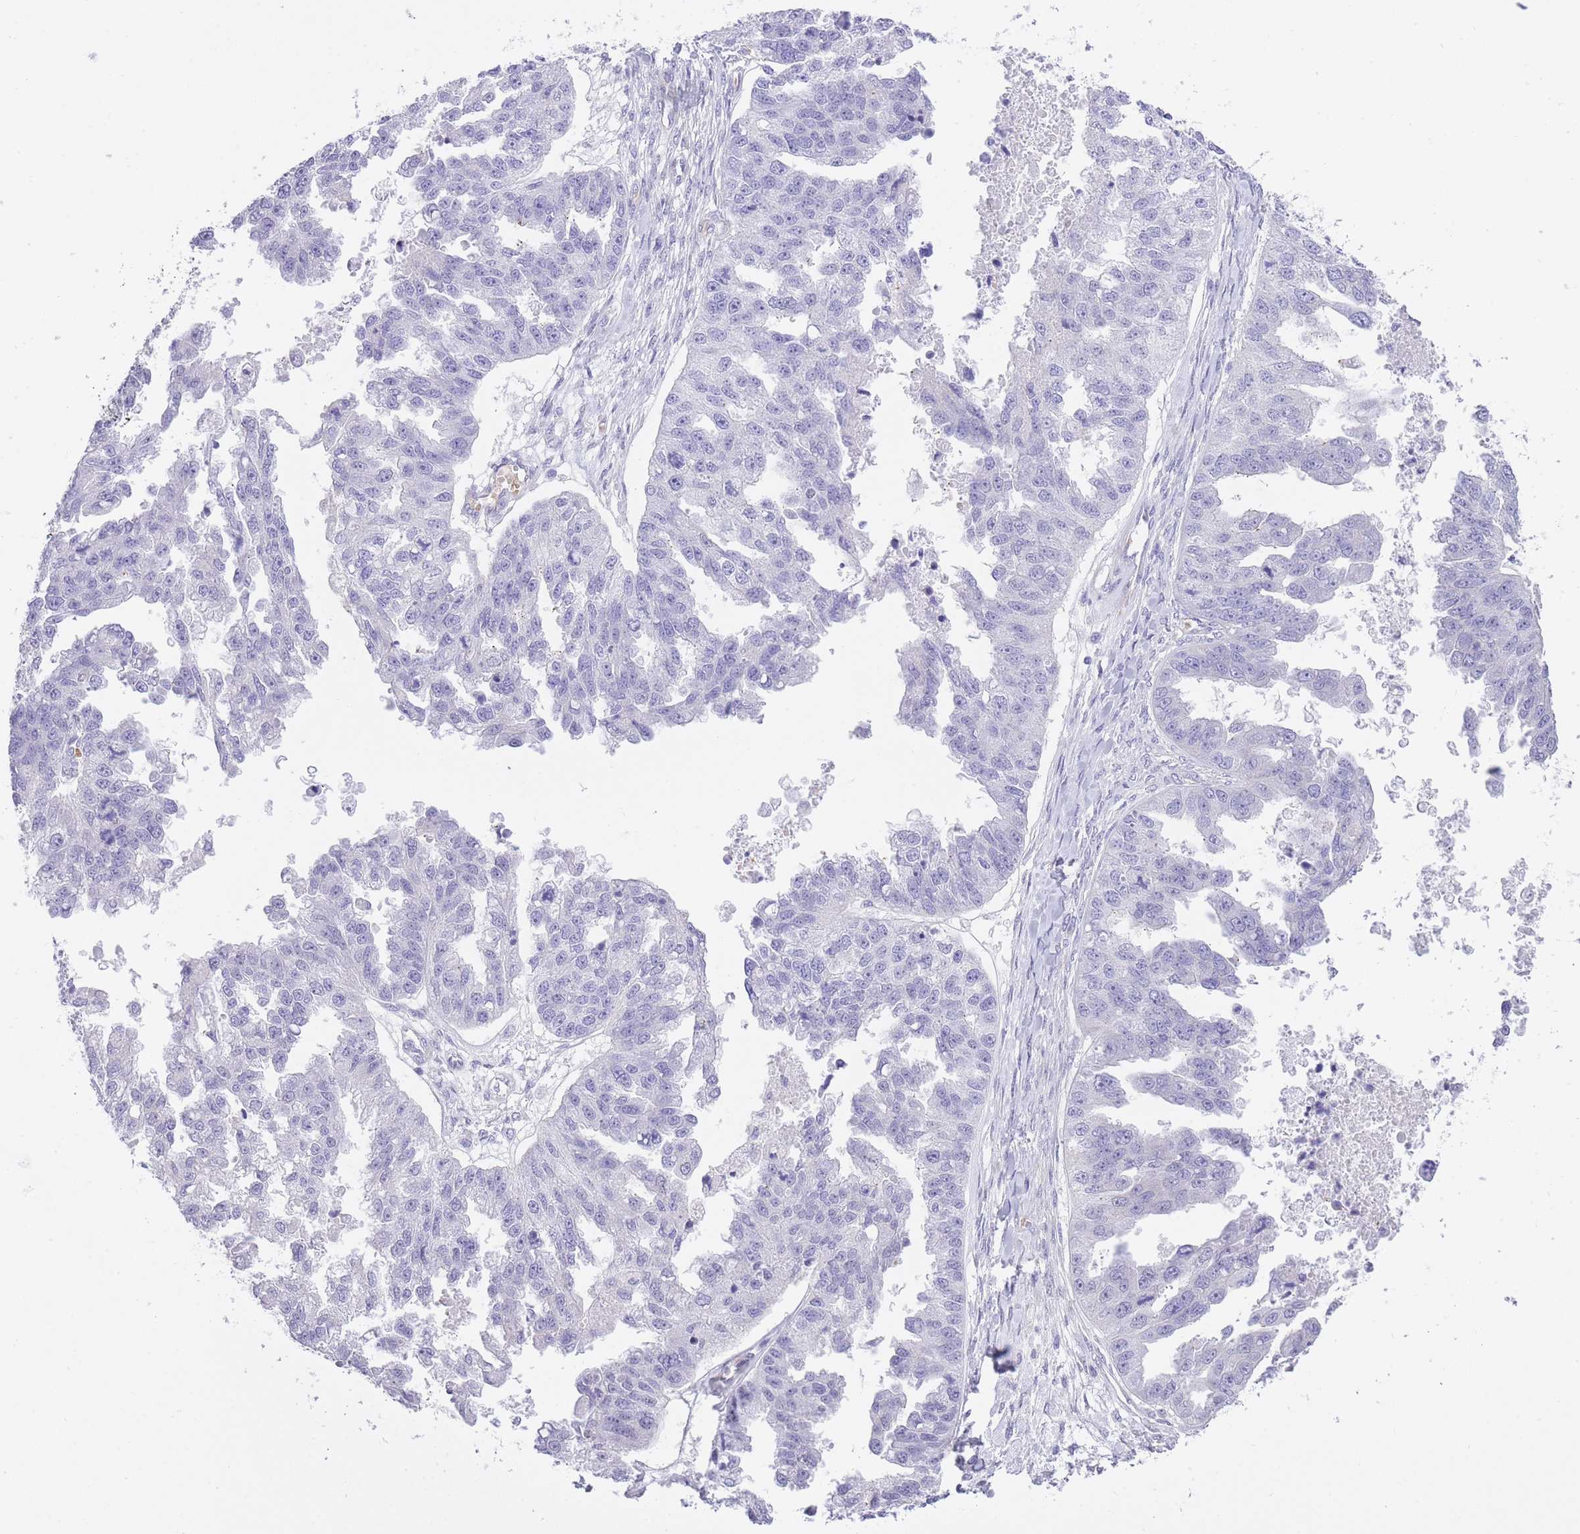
{"staining": {"intensity": "negative", "quantity": "none", "location": "none"}, "tissue": "ovarian cancer", "cell_type": "Tumor cells", "image_type": "cancer", "snomed": [{"axis": "morphology", "description": "Cystadenocarcinoma, serous, NOS"}, {"axis": "topography", "description": "Ovary"}], "caption": "Immunohistochemistry micrograph of serous cystadenocarcinoma (ovarian) stained for a protein (brown), which shows no expression in tumor cells.", "gene": "MEIOSIN", "patient": {"sex": "female", "age": 58}}